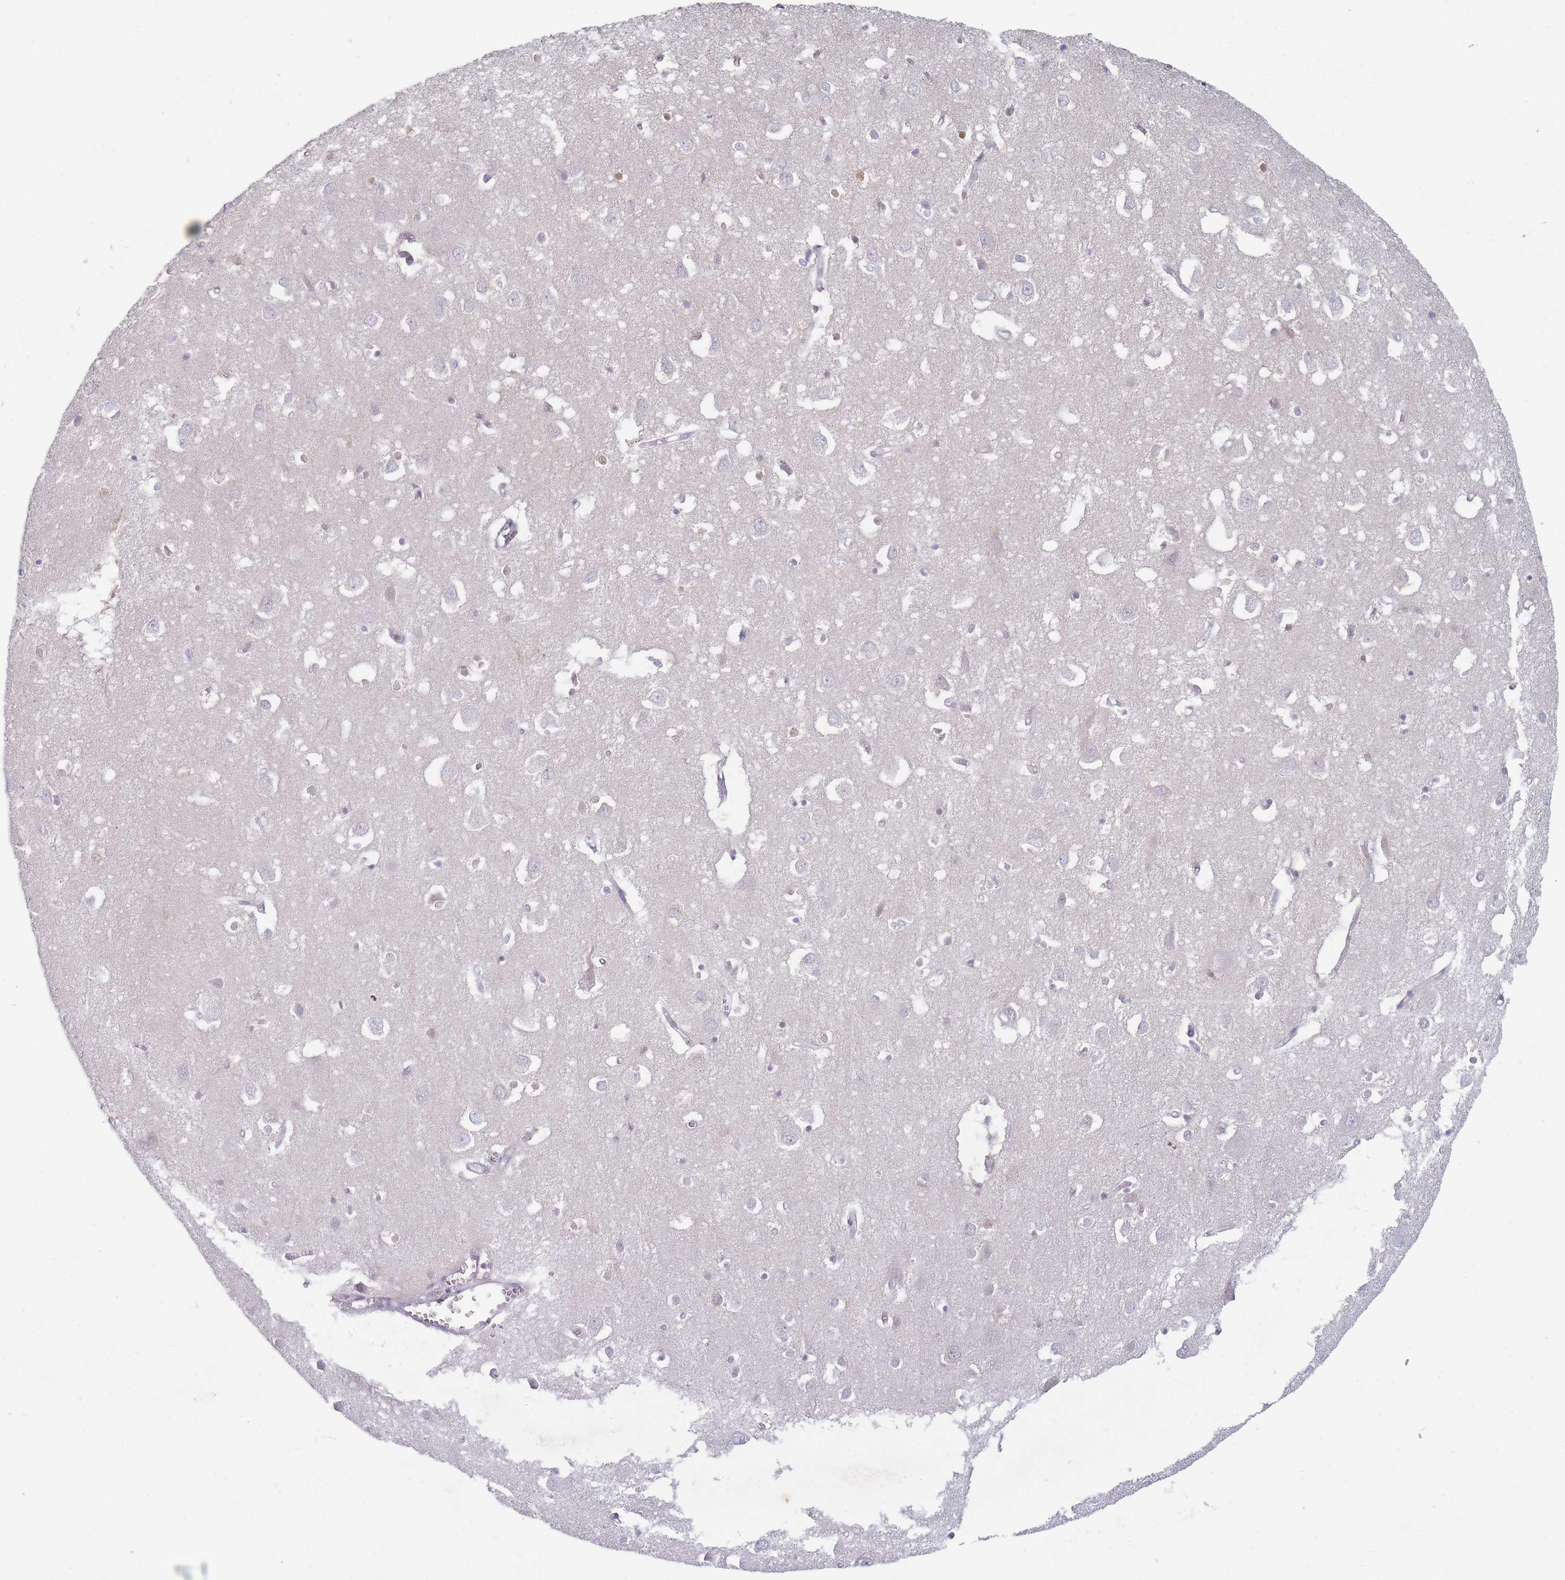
{"staining": {"intensity": "negative", "quantity": "none", "location": "none"}, "tissue": "cerebral cortex", "cell_type": "Endothelial cells", "image_type": "normal", "snomed": [{"axis": "morphology", "description": "Normal tissue, NOS"}, {"axis": "topography", "description": "Cerebral cortex"}], "caption": "An immunohistochemistry histopathology image of unremarkable cerebral cortex is shown. There is no staining in endothelial cells of cerebral cortex. Brightfield microscopy of immunohistochemistry stained with DAB (brown) and hematoxylin (blue), captured at high magnification.", "gene": "ARID3B", "patient": {"sex": "male", "age": 70}}